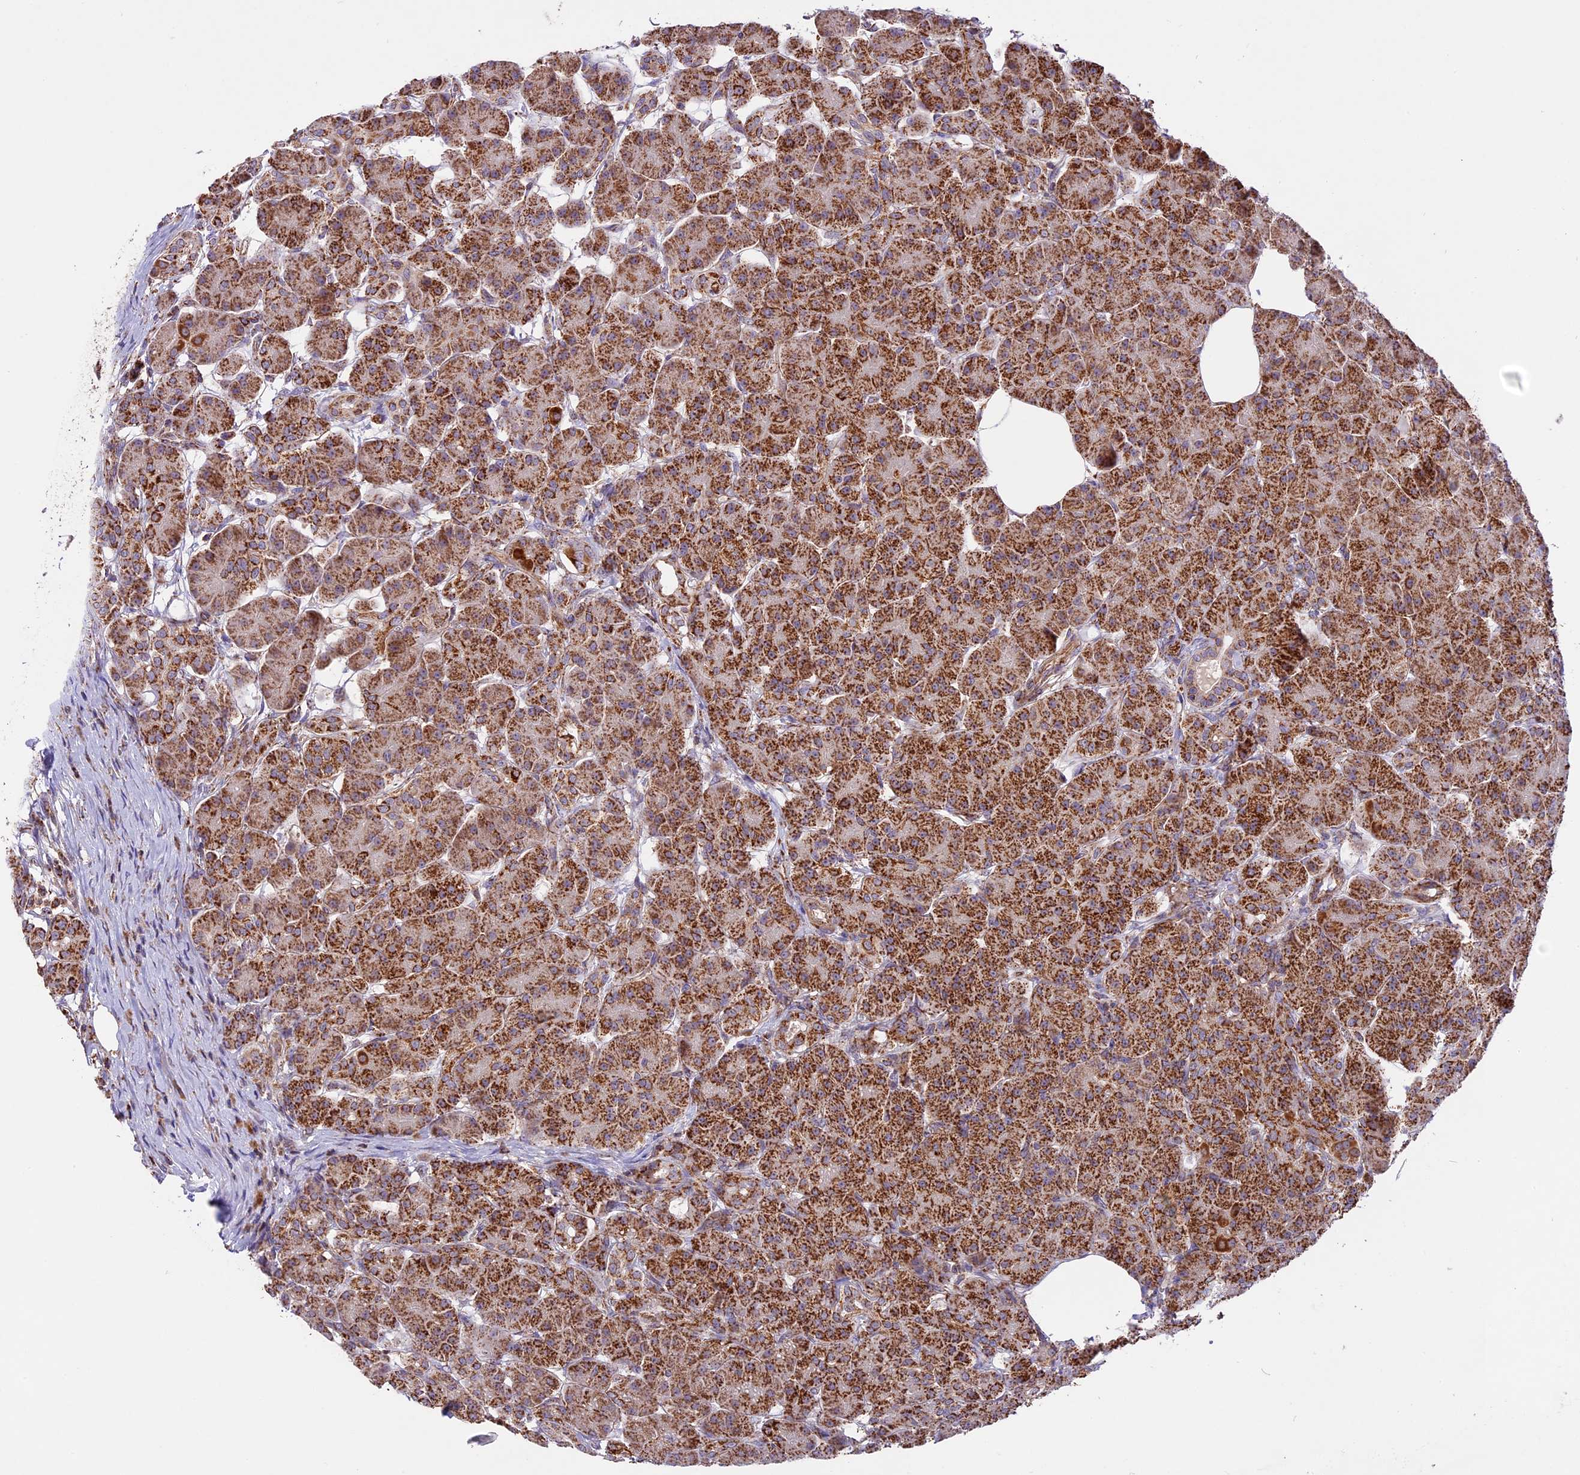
{"staining": {"intensity": "strong", "quantity": ">75%", "location": "cytoplasmic/membranous"}, "tissue": "pancreas", "cell_type": "Exocrine glandular cells", "image_type": "normal", "snomed": [{"axis": "morphology", "description": "Normal tissue, NOS"}, {"axis": "topography", "description": "Pancreas"}], "caption": "DAB immunohistochemical staining of normal human pancreas displays strong cytoplasmic/membranous protein positivity in about >75% of exocrine glandular cells.", "gene": "NDUFA8", "patient": {"sex": "male", "age": 63}}